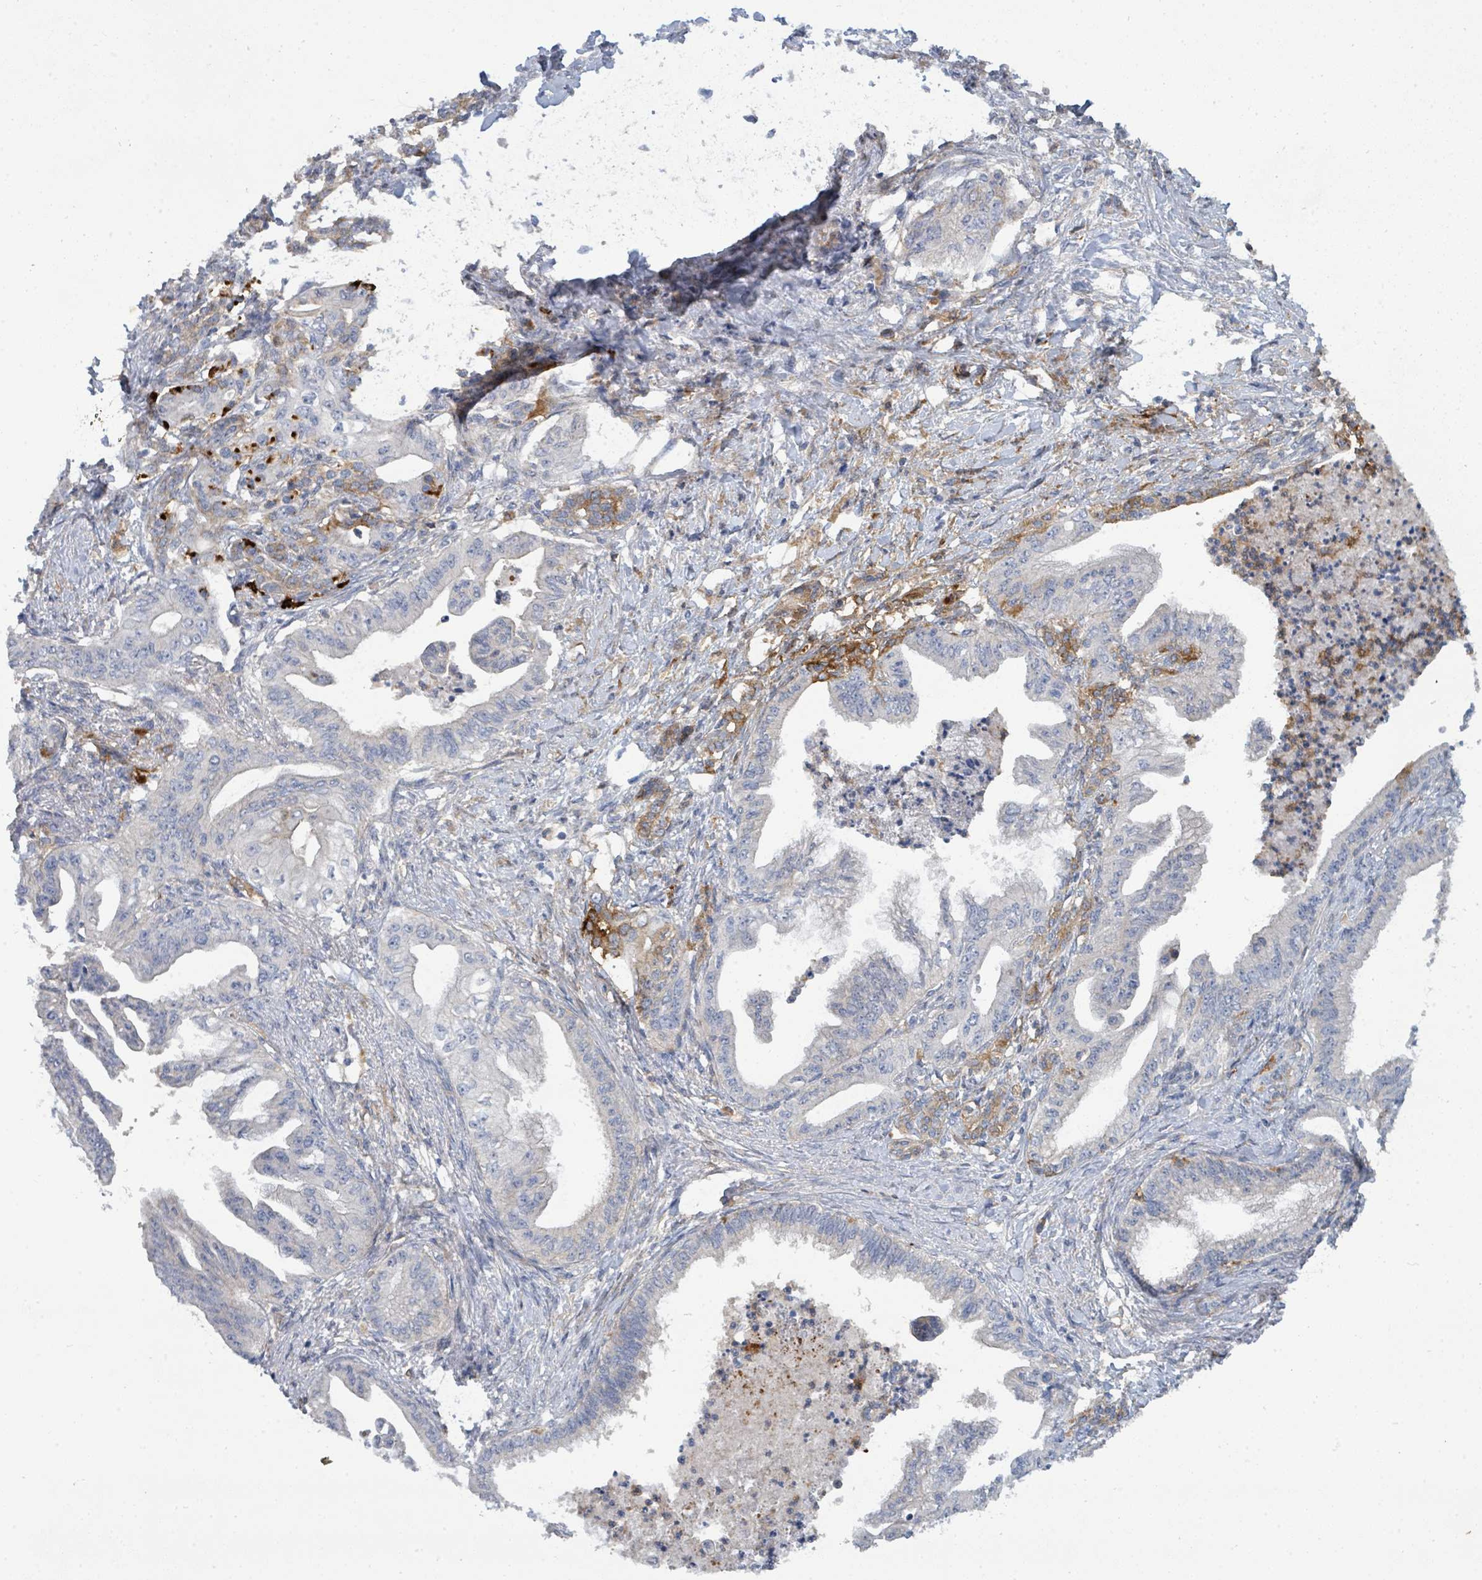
{"staining": {"intensity": "negative", "quantity": "none", "location": "none"}, "tissue": "pancreatic cancer", "cell_type": "Tumor cells", "image_type": "cancer", "snomed": [{"axis": "morphology", "description": "Adenocarcinoma, NOS"}, {"axis": "topography", "description": "Pancreas"}], "caption": "Image shows no protein positivity in tumor cells of pancreatic adenocarcinoma tissue.", "gene": "IFIT1", "patient": {"sex": "male", "age": 58}}